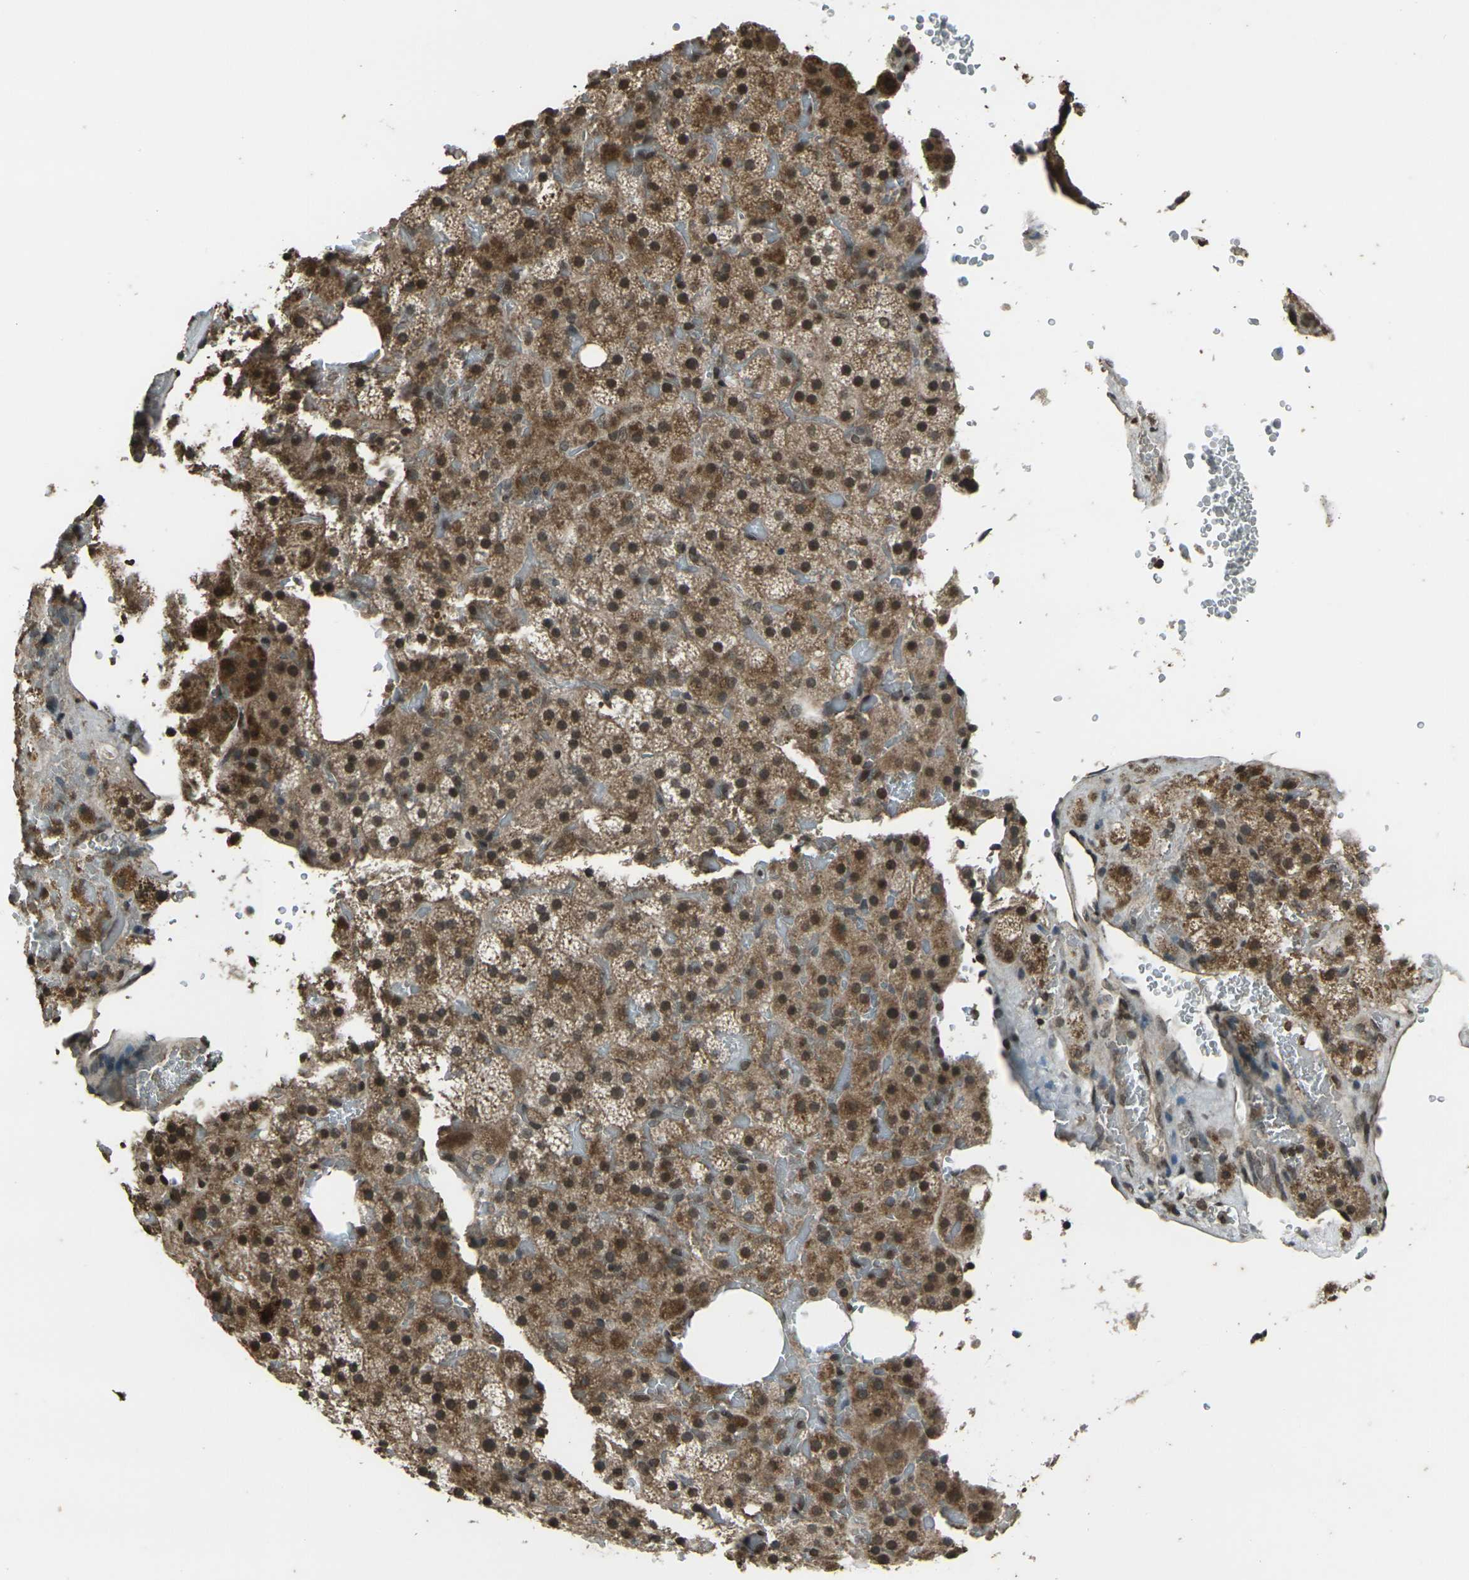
{"staining": {"intensity": "moderate", "quantity": "25%-75%", "location": "cytoplasmic/membranous,nuclear"}, "tissue": "adrenal gland", "cell_type": "Glandular cells", "image_type": "normal", "snomed": [{"axis": "morphology", "description": "Normal tissue, NOS"}, {"axis": "topography", "description": "Adrenal gland"}], "caption": "Protein staining of normal adrenal gland displays moderate cytoplasmic/membranous,nuclear expression in about 25%-75% of glandular cells. The protein is stained brown, and the nuclei are stained in blue (DAB IHC with brightfield microscopy, high magnification).", "gene": "PRPF8", "patient": {"sex": "female", "age": 59}}